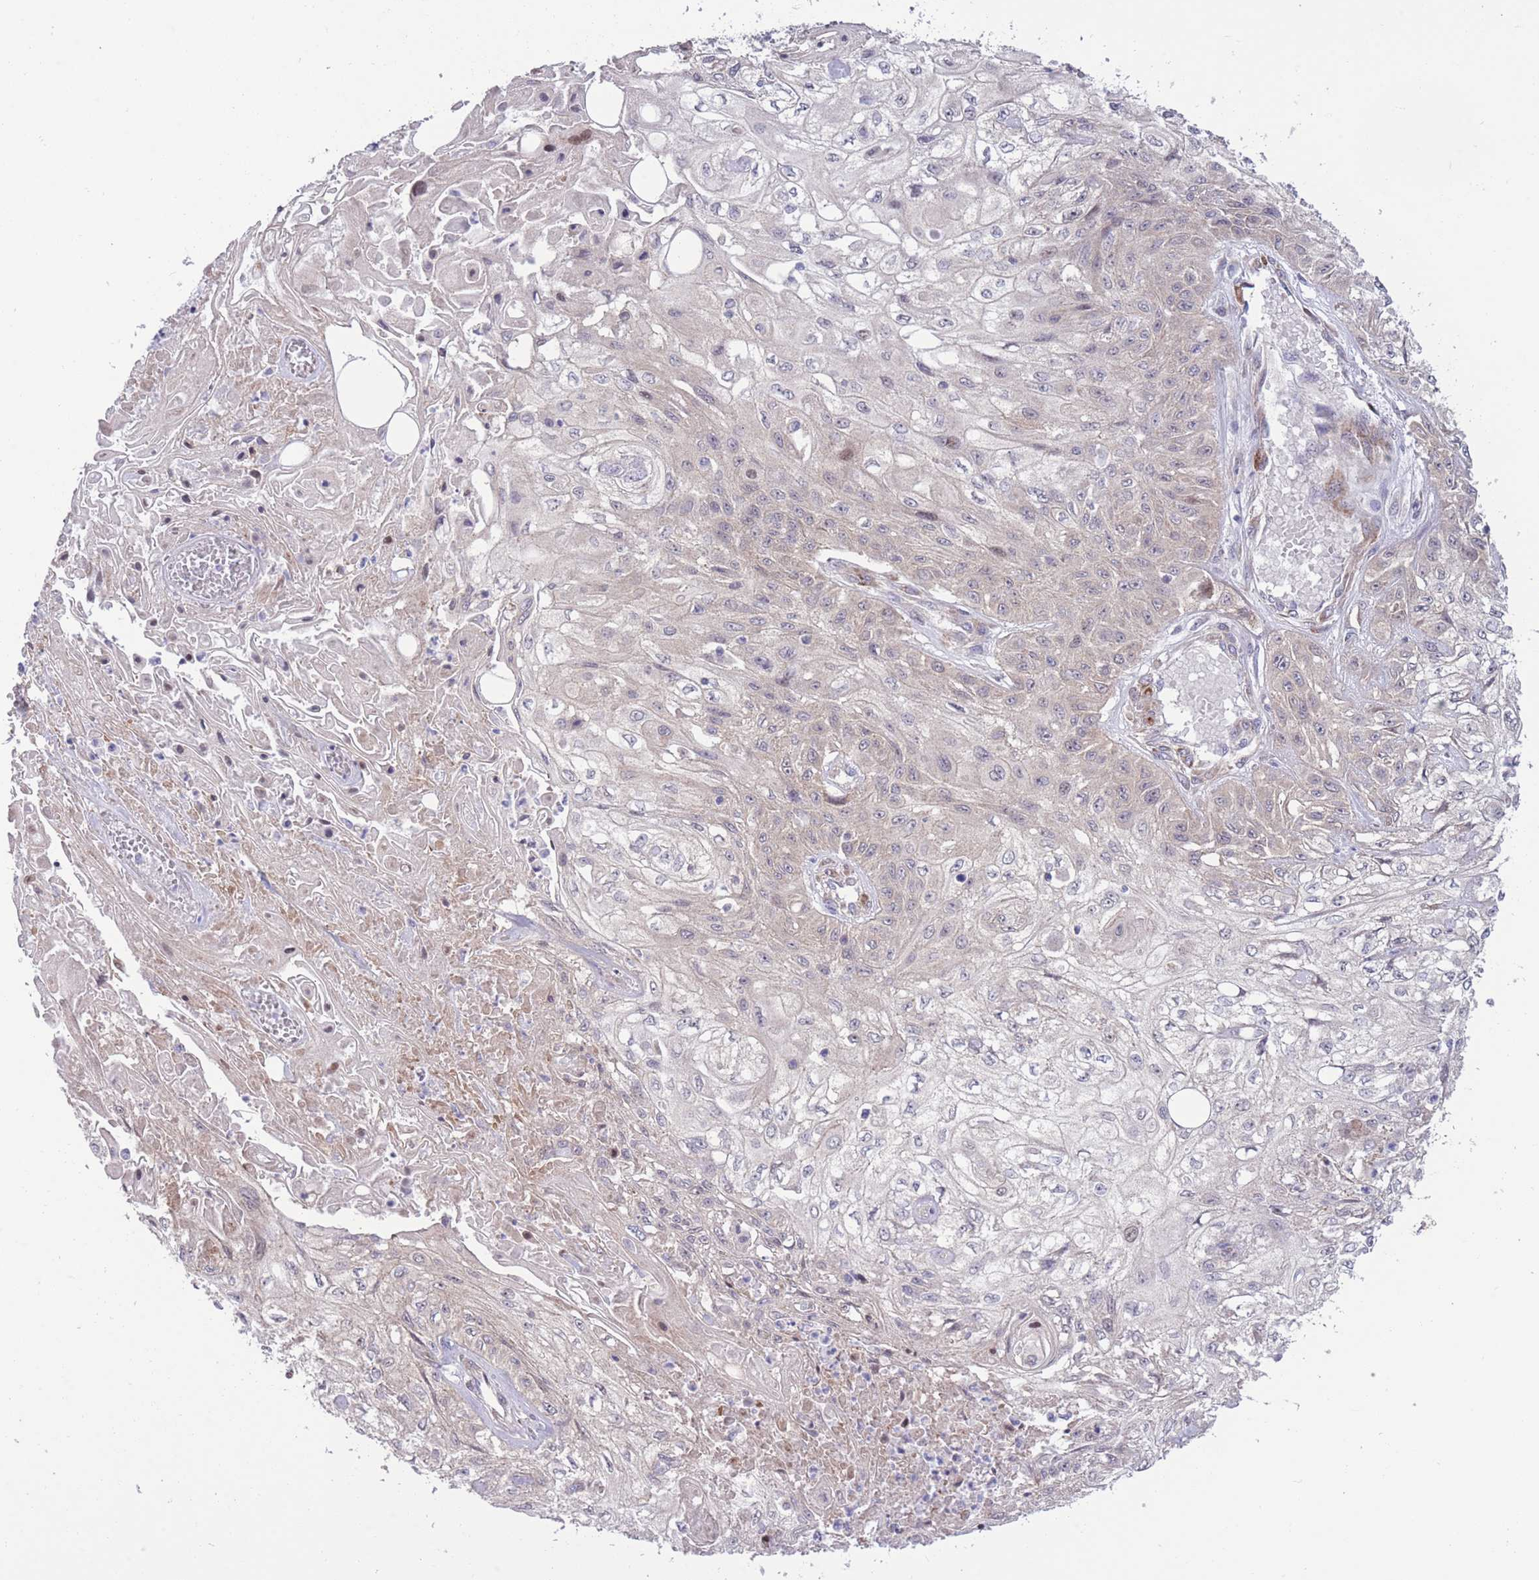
{"staining": {"intensity": "weak", "quantity": "<25%", "location": "cytoplasmic/membranous"}, "tissue": "skin cancer", "cell_type": "Tumor cells", "image_type": "cancer", "snomed": [{"axis": "morphology", "description": "Squamous cell carcinoma, NOS"}, {"axis": "morphology", "description": "Squamous cell carcinoma, metastatic, NOS"}, {"axis": "topography", "description": "Skin"}, {"axis": "topography", "description": "Lymph node"}], "caption": "IHC of skin cancer (metastatic squamous cell carcinoma) reveals no staining in tumor cells.", "gene": "RIC8A", "patient": {"sex": "male", "age": 75}}